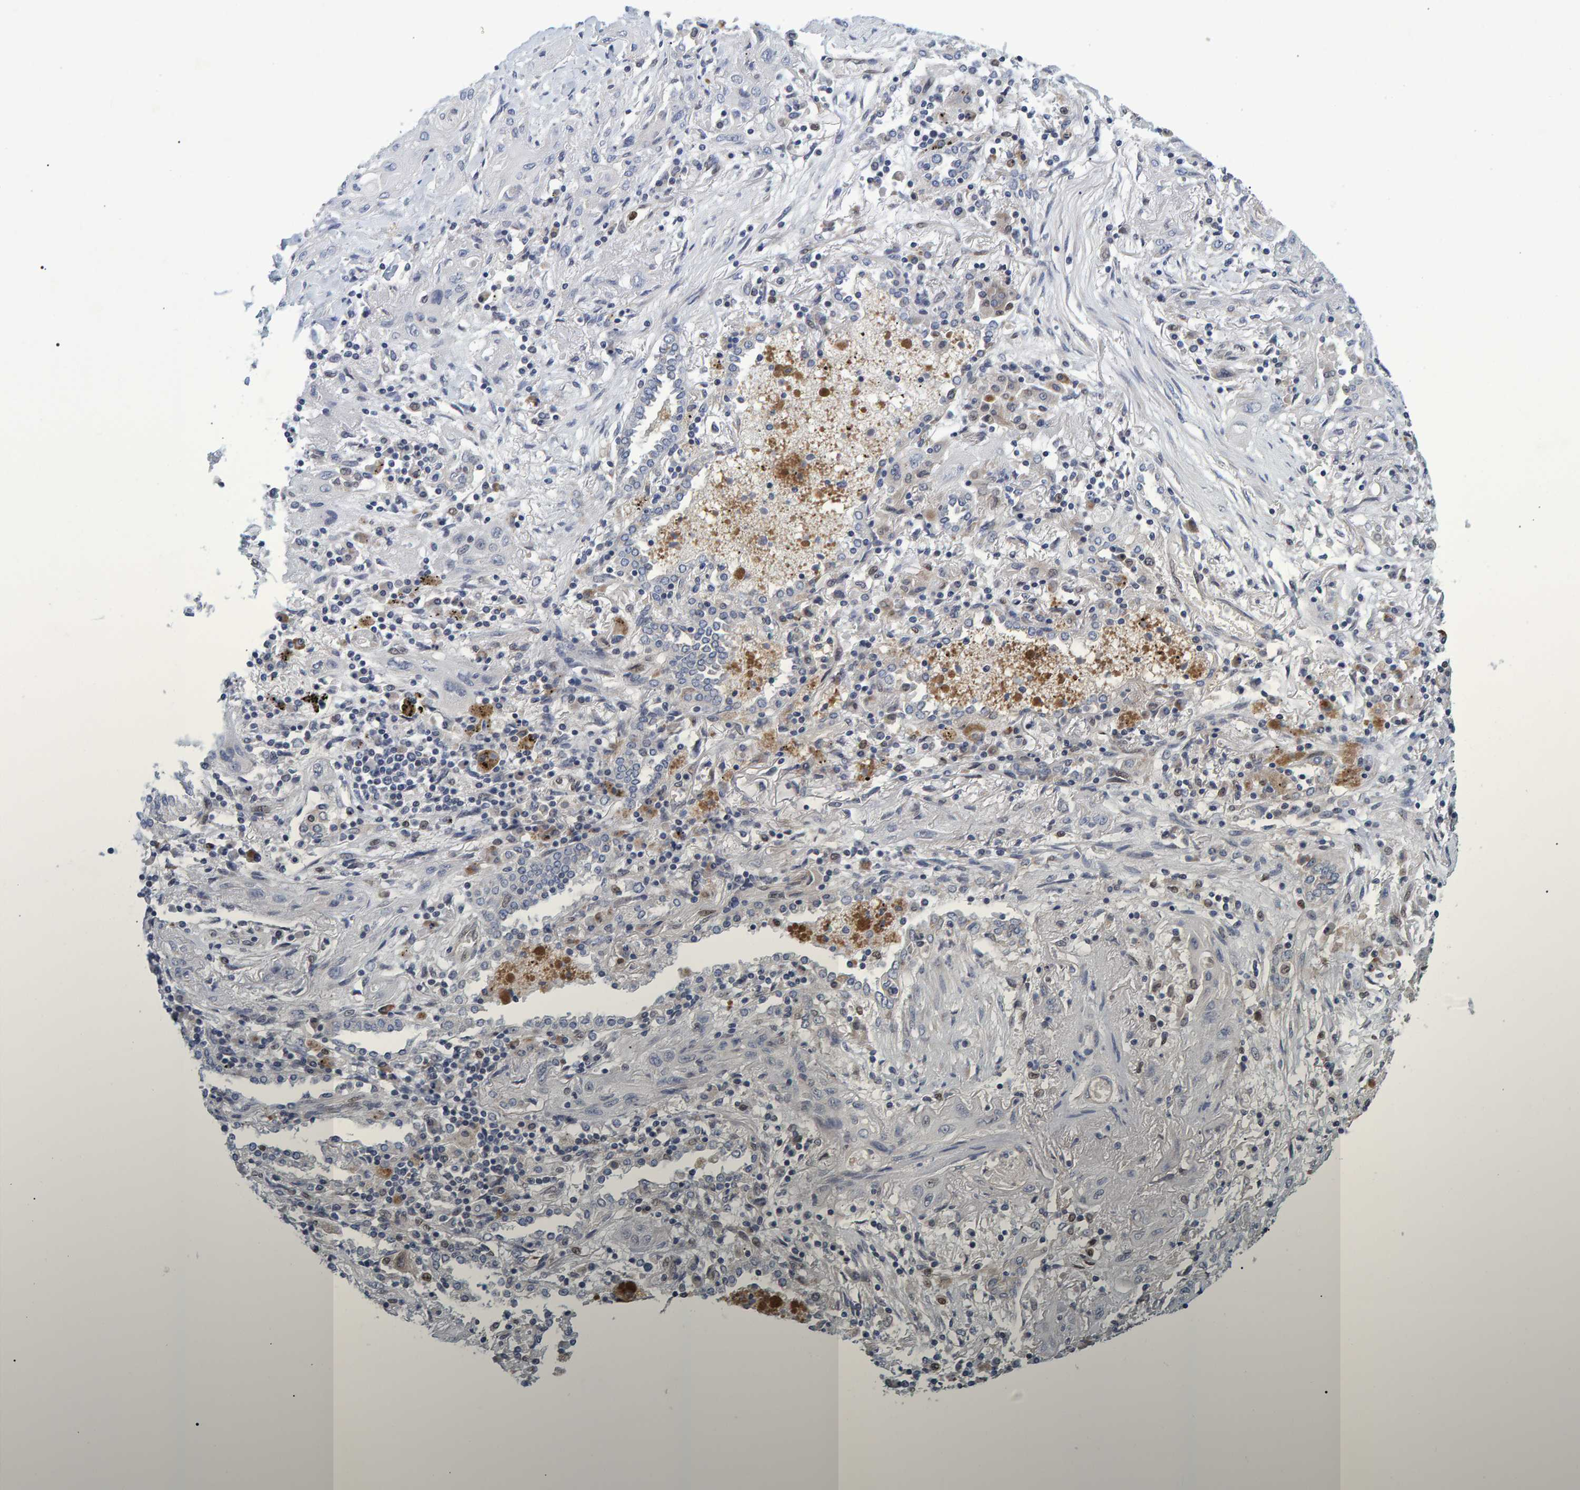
{"staining": {"intensity": "negative", "quantity": "none", "location": "none"}, "tissue": "lung cancer", "cell_type": "Tumor cells", "image_type": "cancer", "snomed": [{"axis": "morphology", "description": "Squamous cell carcinoma, NOS"}, {"axis": "topography", "description": "Lung"}], "caption": "Protein analysis of lung cancer shows no significant positivity in tumor cells.", "gene": "QKI", "patient": {"sex": "female", "age": 47}}